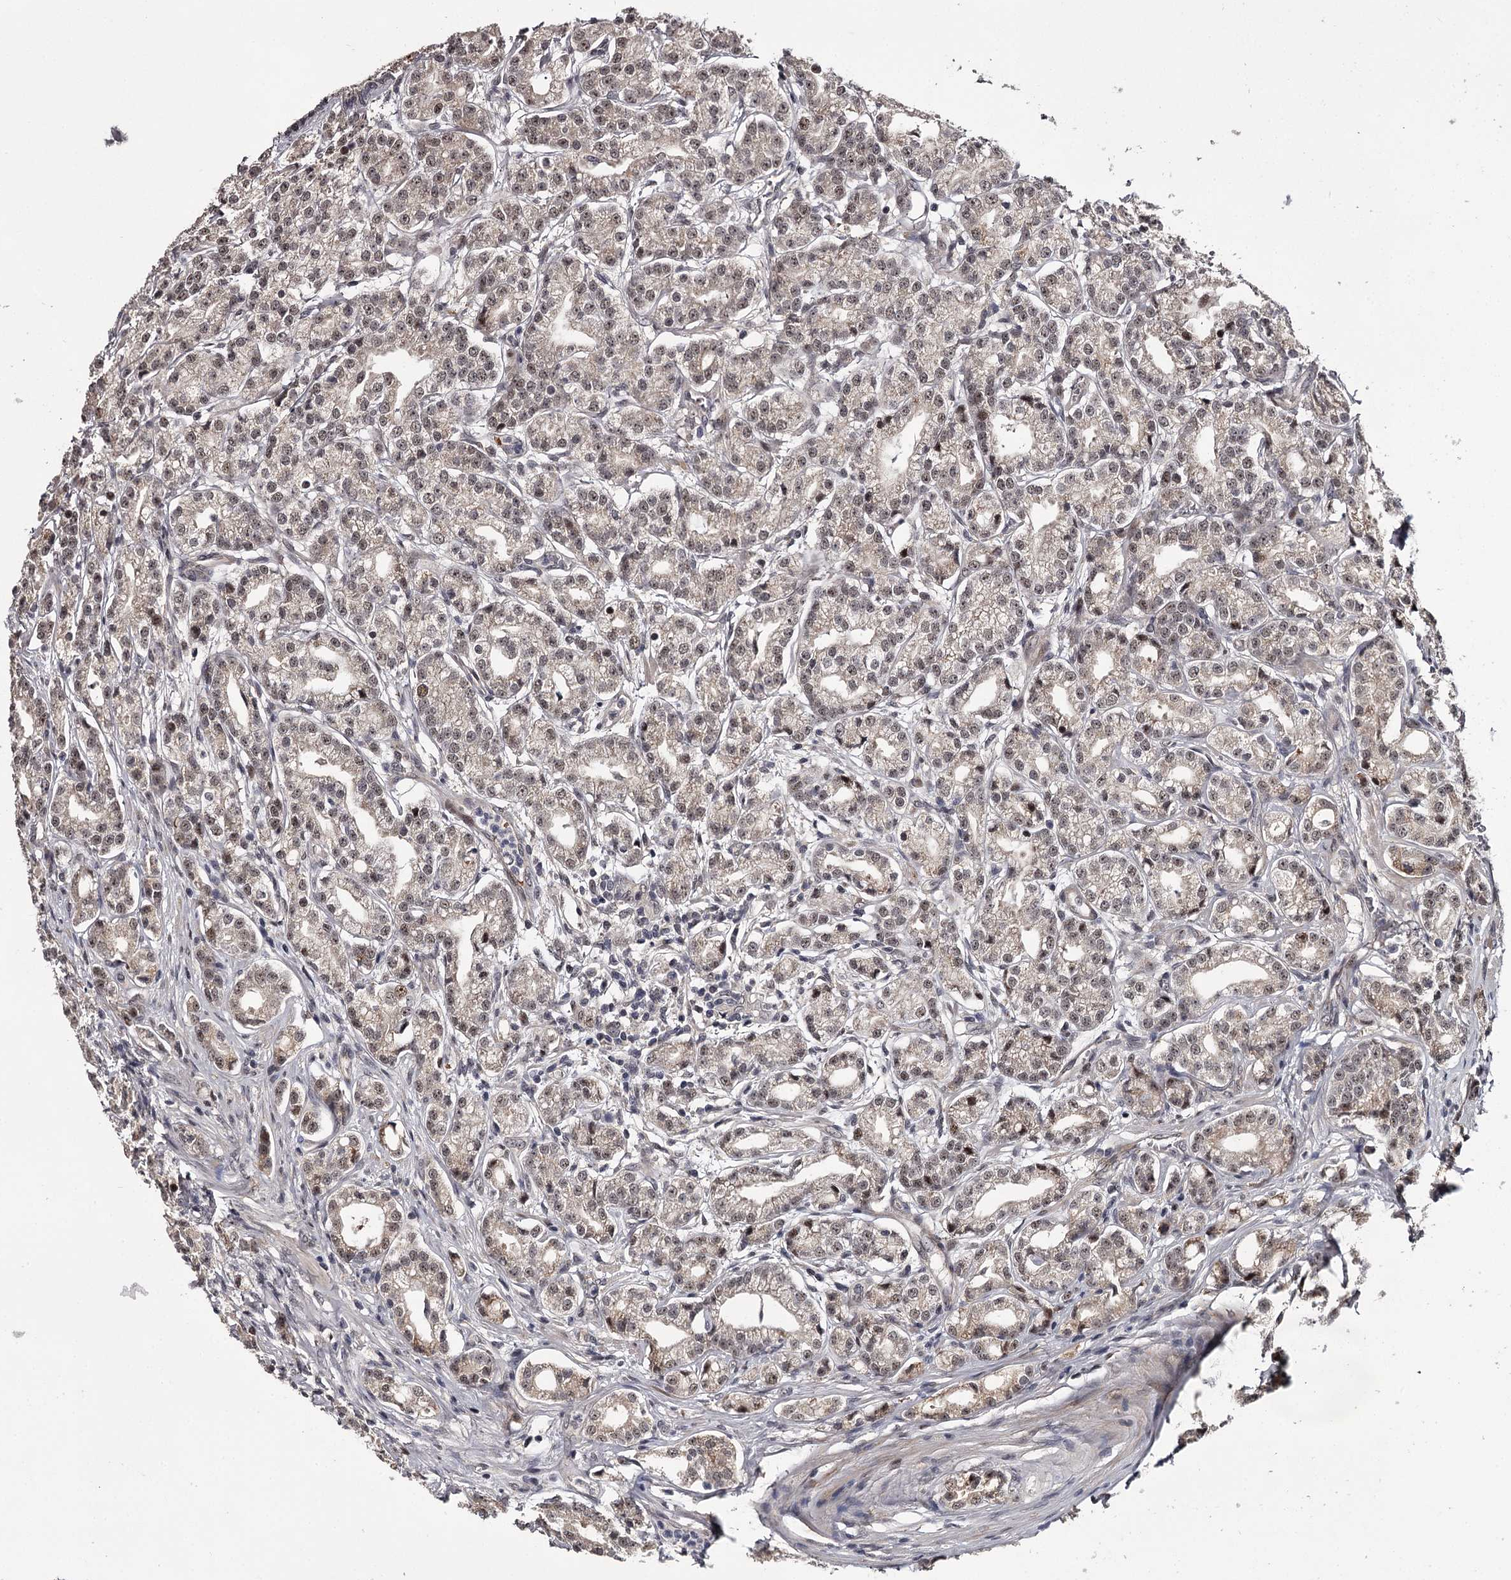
{"staining": {"intensity": "weak", "quantity": "25%-75%", "location": "nuclear"}, "tissue": "prostate cancer", "cell_type": "Tumor cells", "image_type": "cancer", "snomed": [{"axis": "morphology", "description": "Adenocarcinoma, High grade"}, {"axis": "topography", "description": "Prostate"}], "caption": "Immunohistochemical staining of human high-grade adenocarcinoma (prostate) shows weak nuclear protein staining in about 25%-75% of tumor cells.", "gene": "RNF44", "patient": {"sex": "male", "age": 69}}